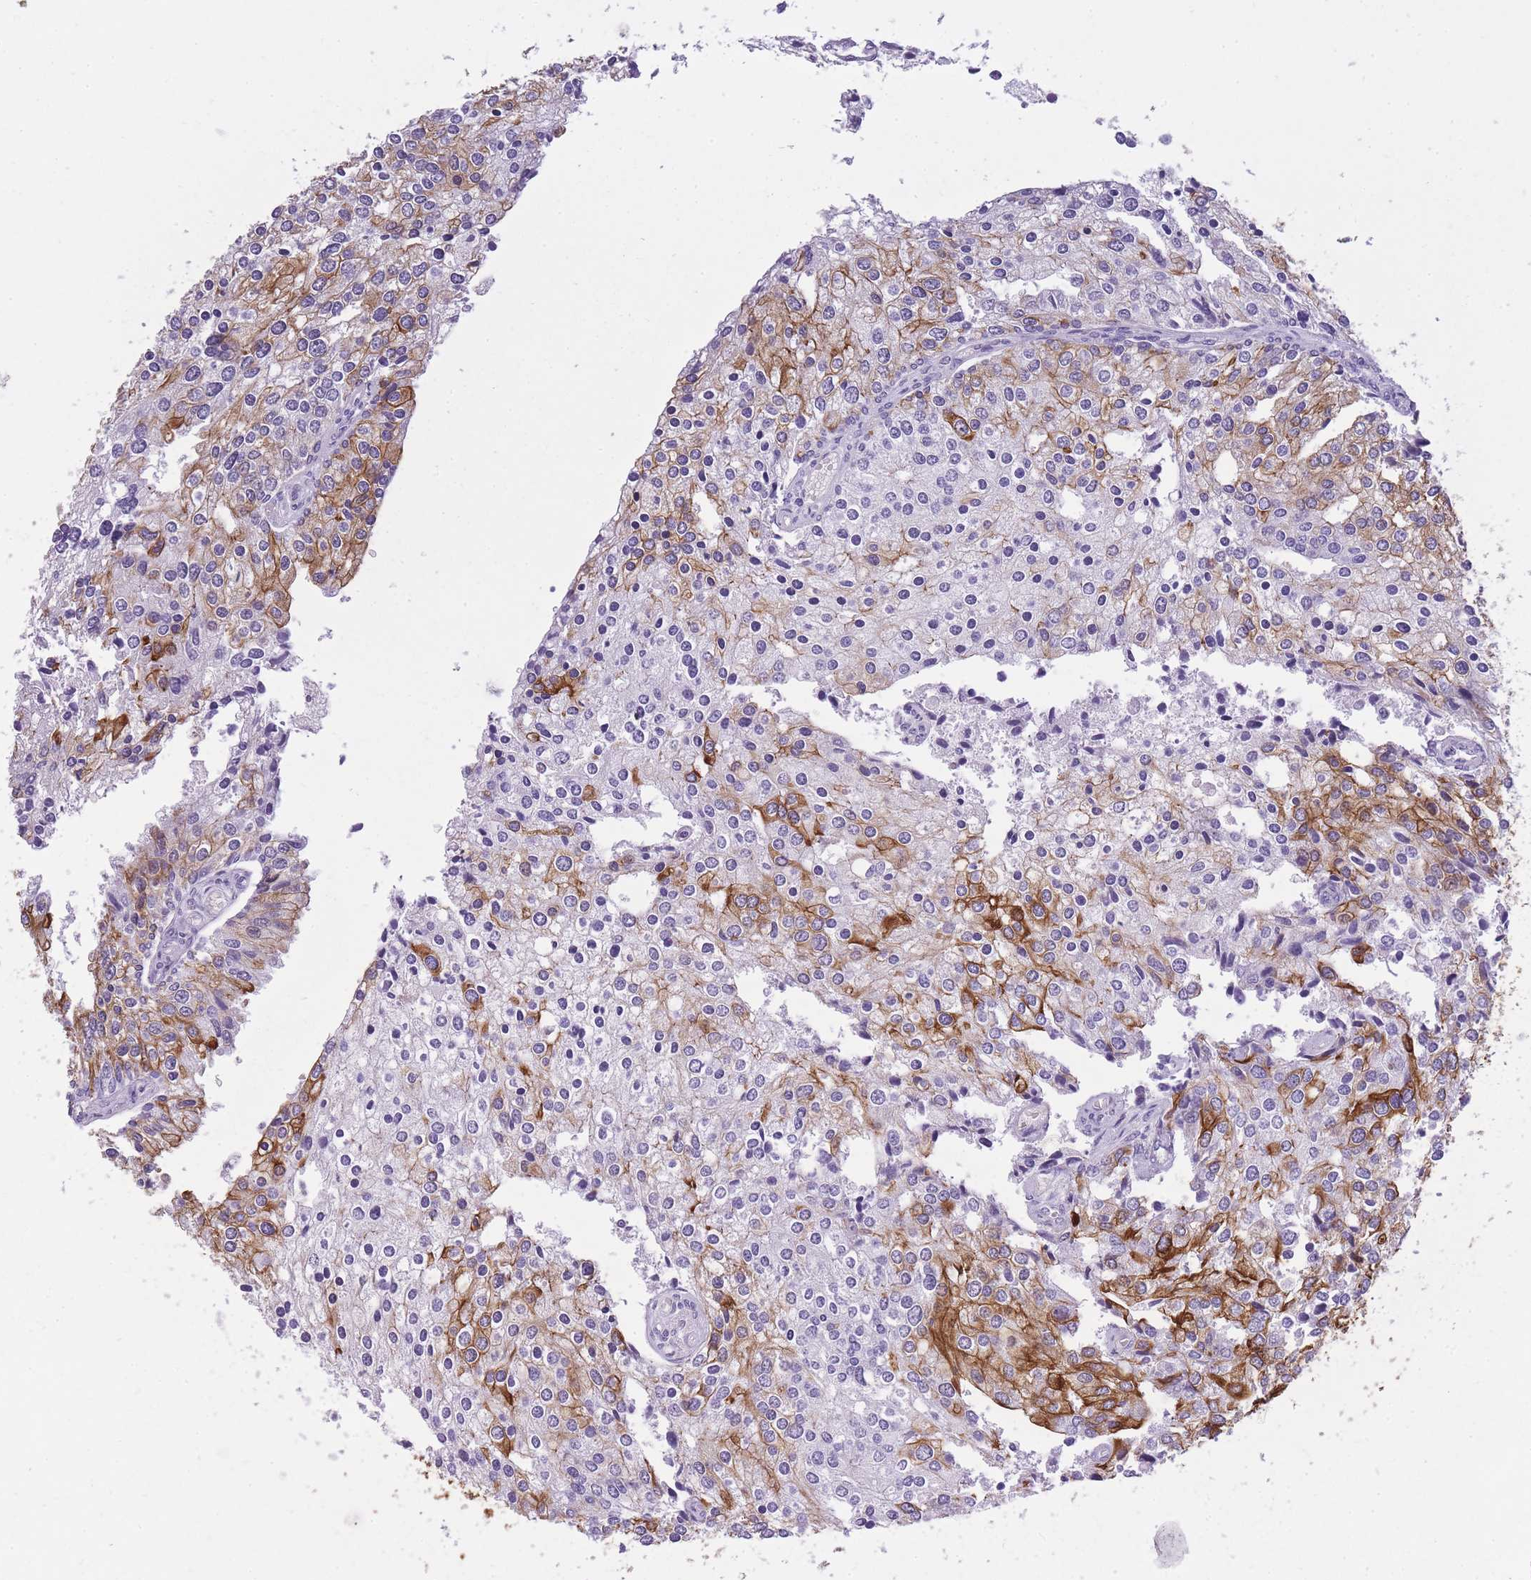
{"staining": {"intensity": "strong", "quantity": "25%-75%", "location": "cytoplasmic/membranous"}, "tissue": "prostate cancer", "cell_type": "Tumor cells", "image_type": "cancer", "snomed": [{"axis": "morphology", "description": "Adenocarcinoma, High grade"}, {"axis": "topography", "description": "Prostate"}], "caption": "An image of human prostate cancer (adenocarcinoma (high-grade)) stained for a protein exhibits strong cytoplasmic/membranous brown staining in tumor cells. Using DAB (brown) and hematoxylin (blue) stains, captured at high magnification using brightfield microscopy.", "gene": "RADX", "patient": {"sex": "male", "age": 62}}